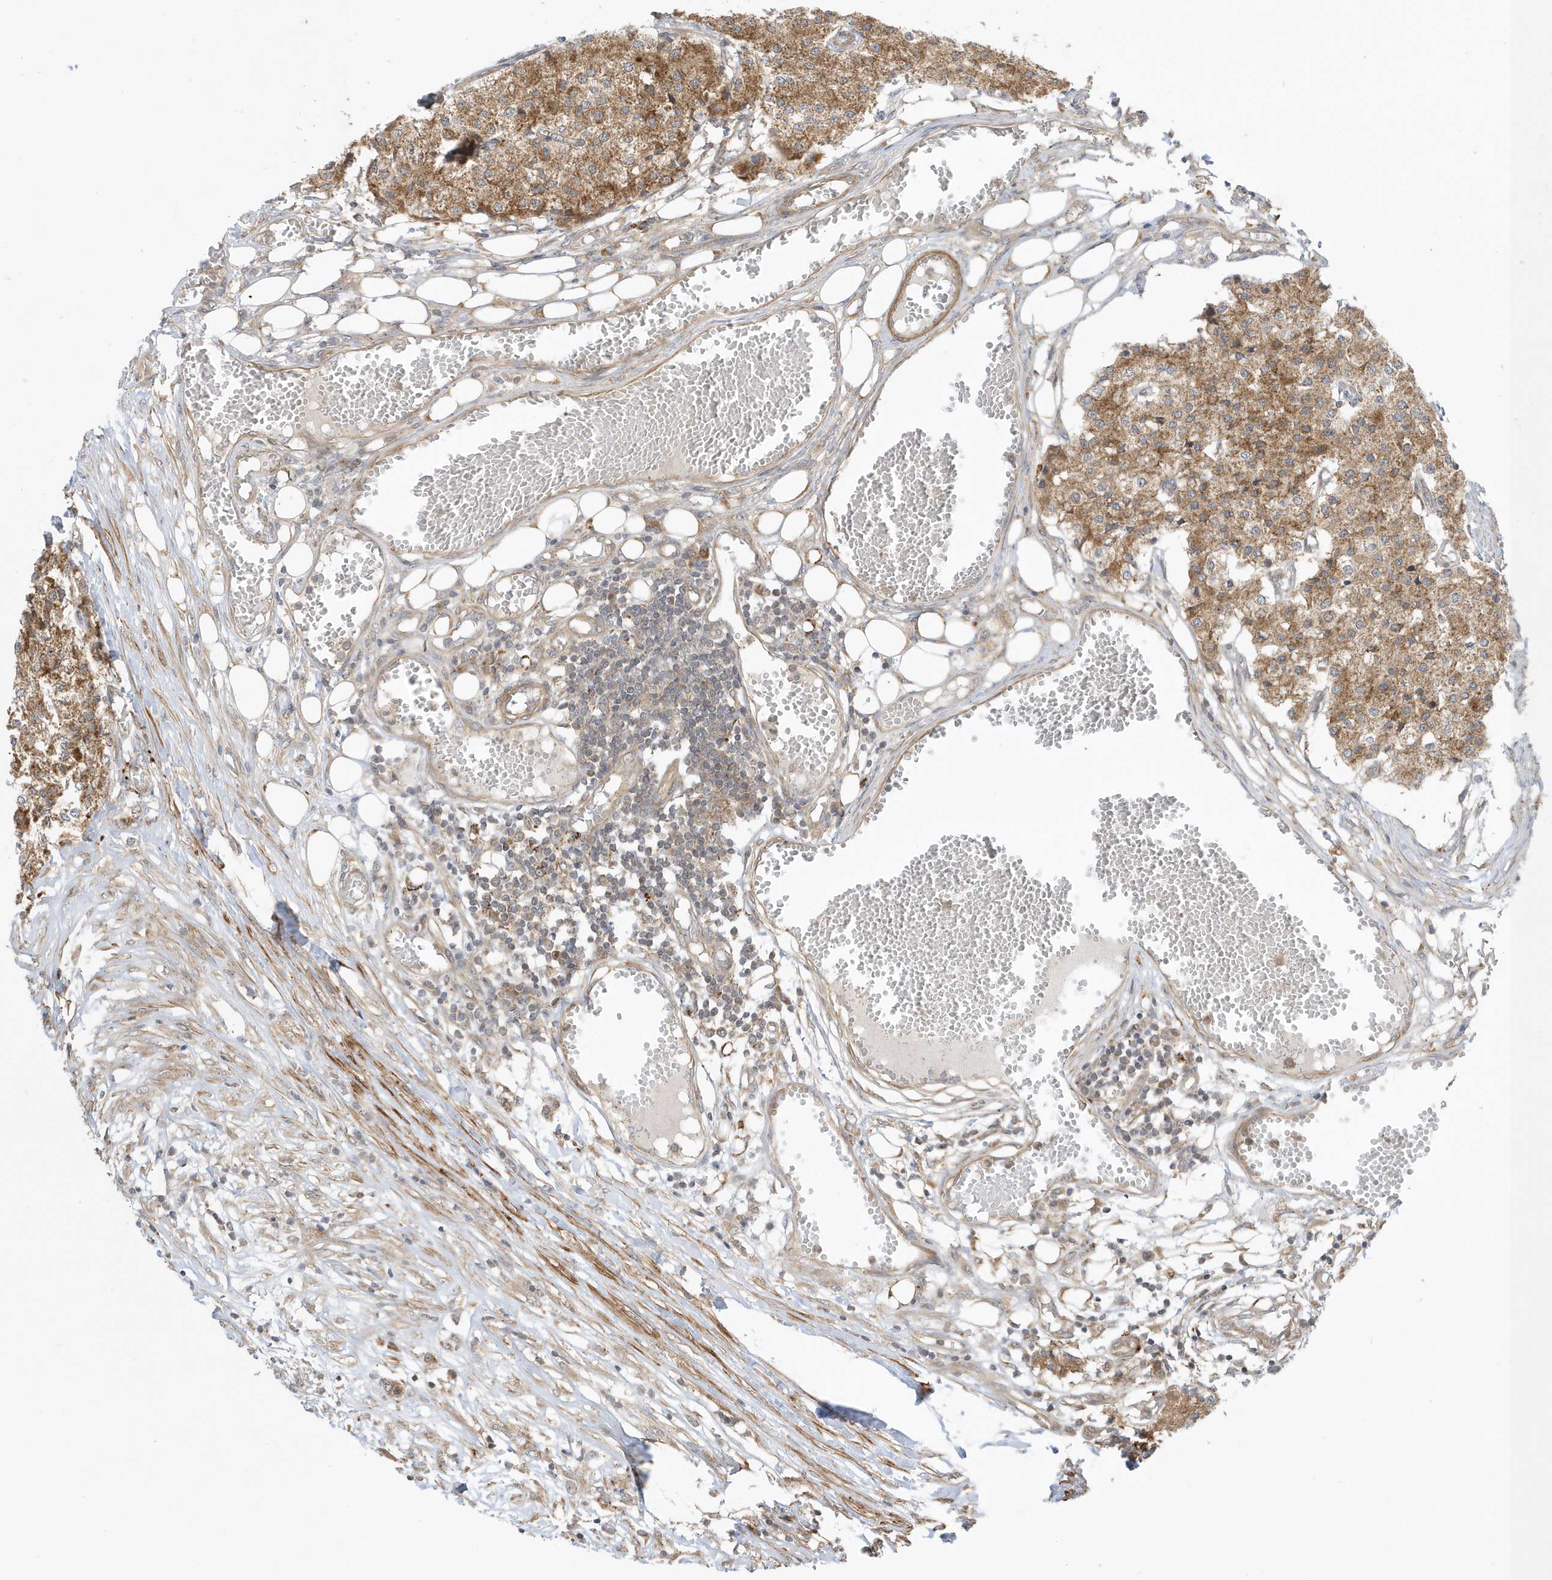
{"staining": {"intensity": "moderate", "quantity": ">75%", "location": "cytoplasmic/membranous"}, "tissue": "carcinoid", "cell_type": "Tumor cells", "image_type": "cancer", "snomed": [{"axis": "morphology", "description": "Carcinoid, malignant, NOS"}, {"axis": "topography", "description": "Colon"}], "caption": "Carcinoid stained with a protein marker demonstrates moderate staining in tumor cells.", "gene": "DHX36", "patient": {"sex": "female", "age": 52}}